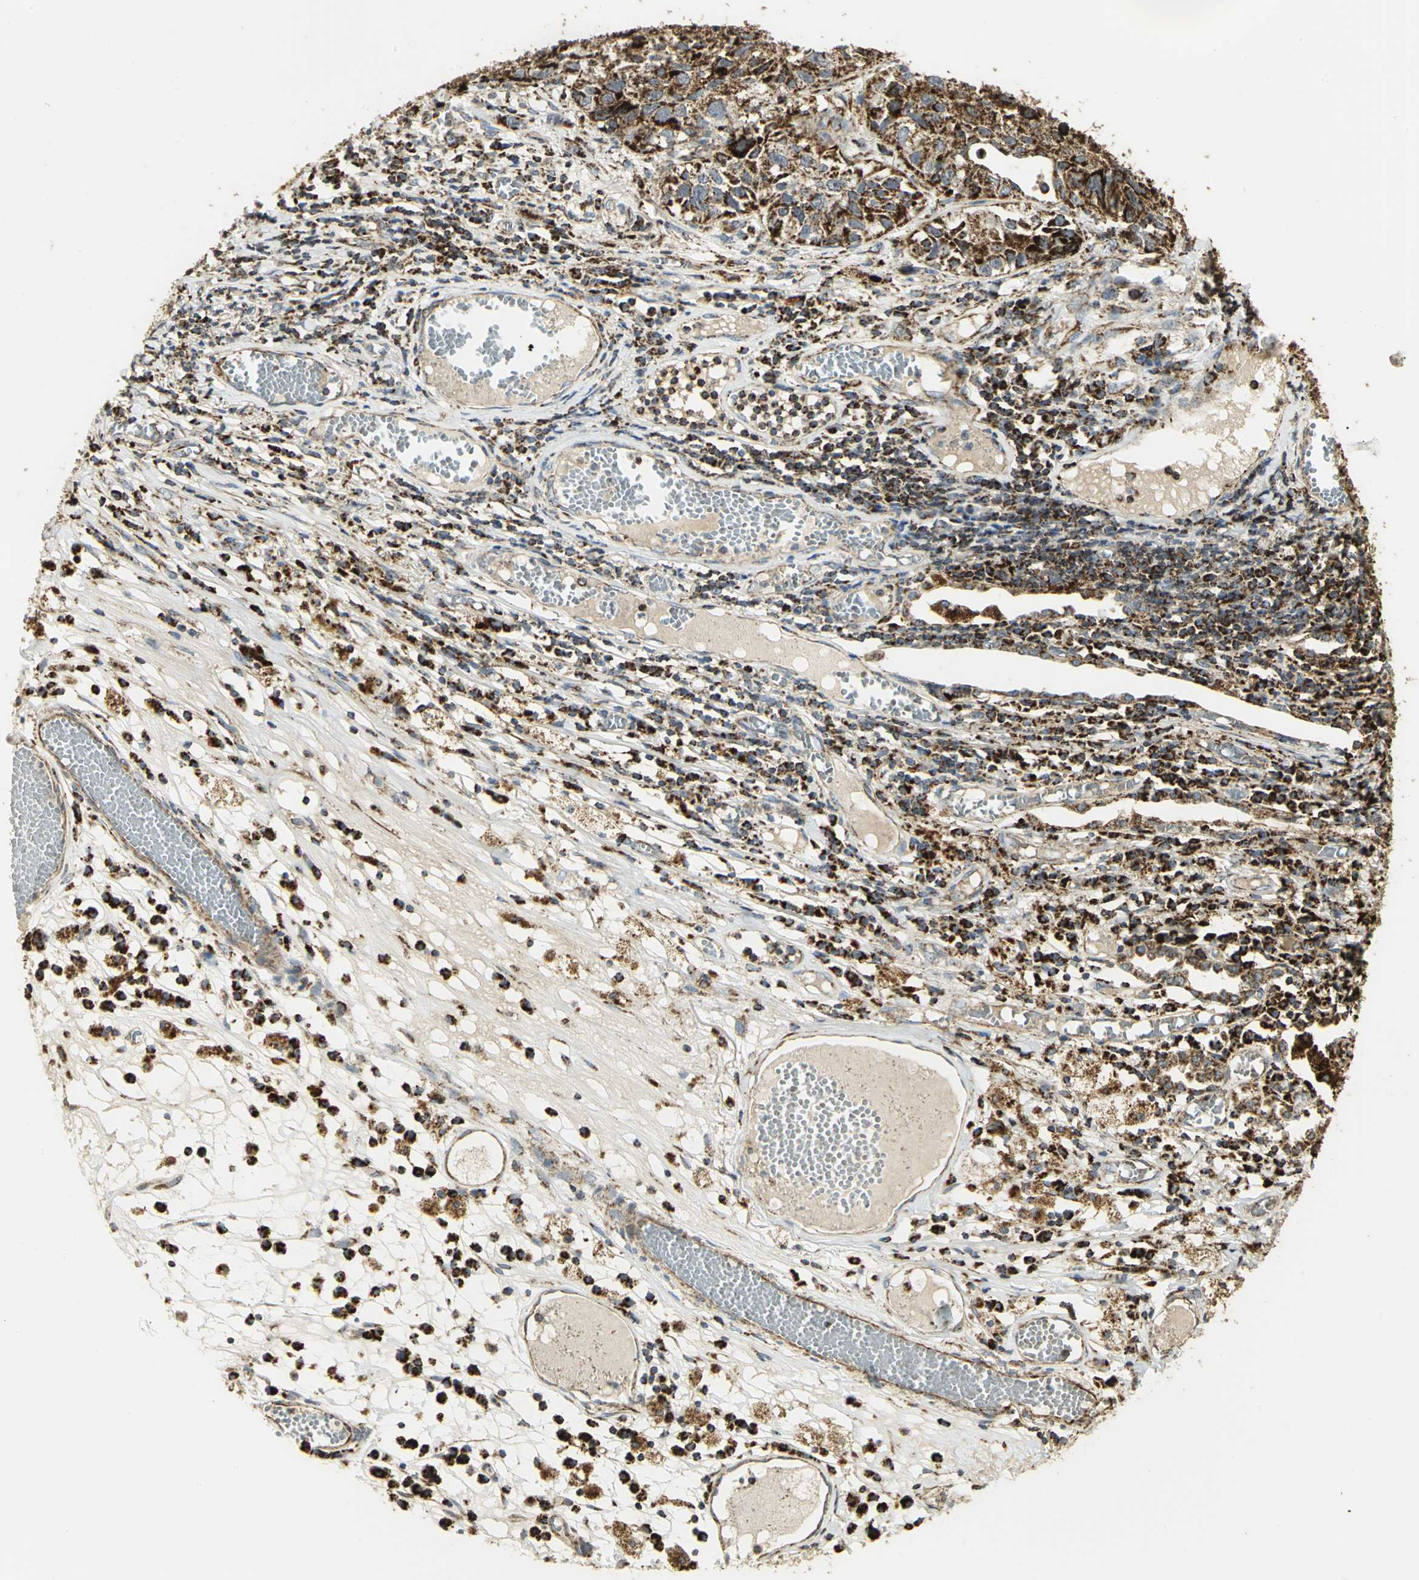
{"staining": {"intensity": "strong", "quantity": ">75%", "location": "cytoplasmic/membranous"}, "tissue": "lung cancer", "cell_type": "Tumor cells", "image_type": "cancer", "snomed": [{"axis": "morphology", "description": "Squamous cell carcinoma, NOS"}, {"axis": "topography", "description": "Lung"}], "caption": "The immunohistochemical stain highlights strong cytoplasmic/membranous positivity in tumor cells of lung cancer (squamous cell carcinoma) tissue.", "gene": "VDAC1", "patient": {"sex": "male", "age": 71}}